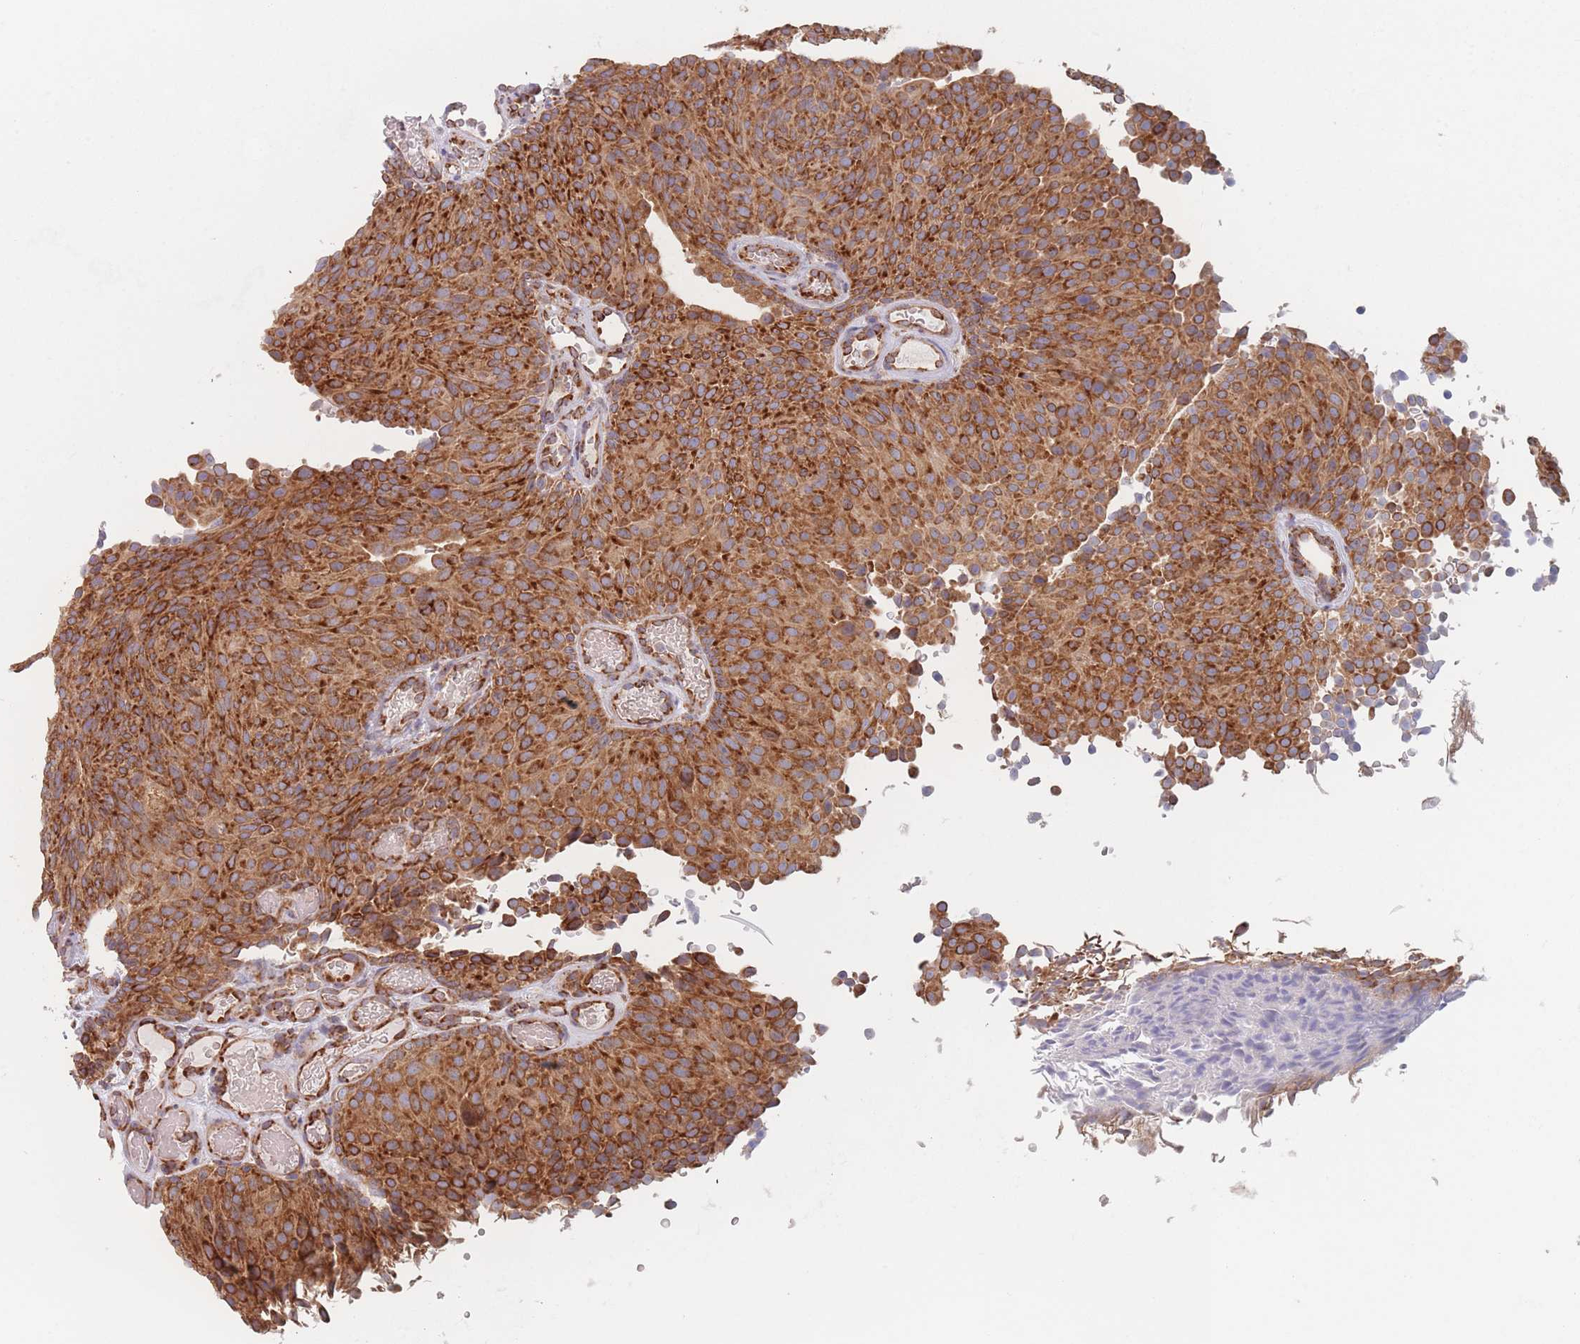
{"staining": {"intensity": "strong", "quantity": ">75%", "location": "cytoplasmic/membranous"}, "tissue": "urothelial cancer", "cell_type": "Tumor cells", "image_type": "cancer", "snomed": [{"axis": "morphology", "description": "Urothelial carcinoma, Low grade"}, {"axis": "topography", "description": "Urinary bladder"}], "caption": "Urothelial cancer stained for a protein demonstrates strong cytoplasmic/membranous positivity in tumor cells. The staining was performed using DAB to visualize the protein expression in brown, while the nuclei were stained in blue with hematoxylin (Magnification: 20x).", "gene": "EEF1B2", "patient": {"sex": "male", "age": 78}}